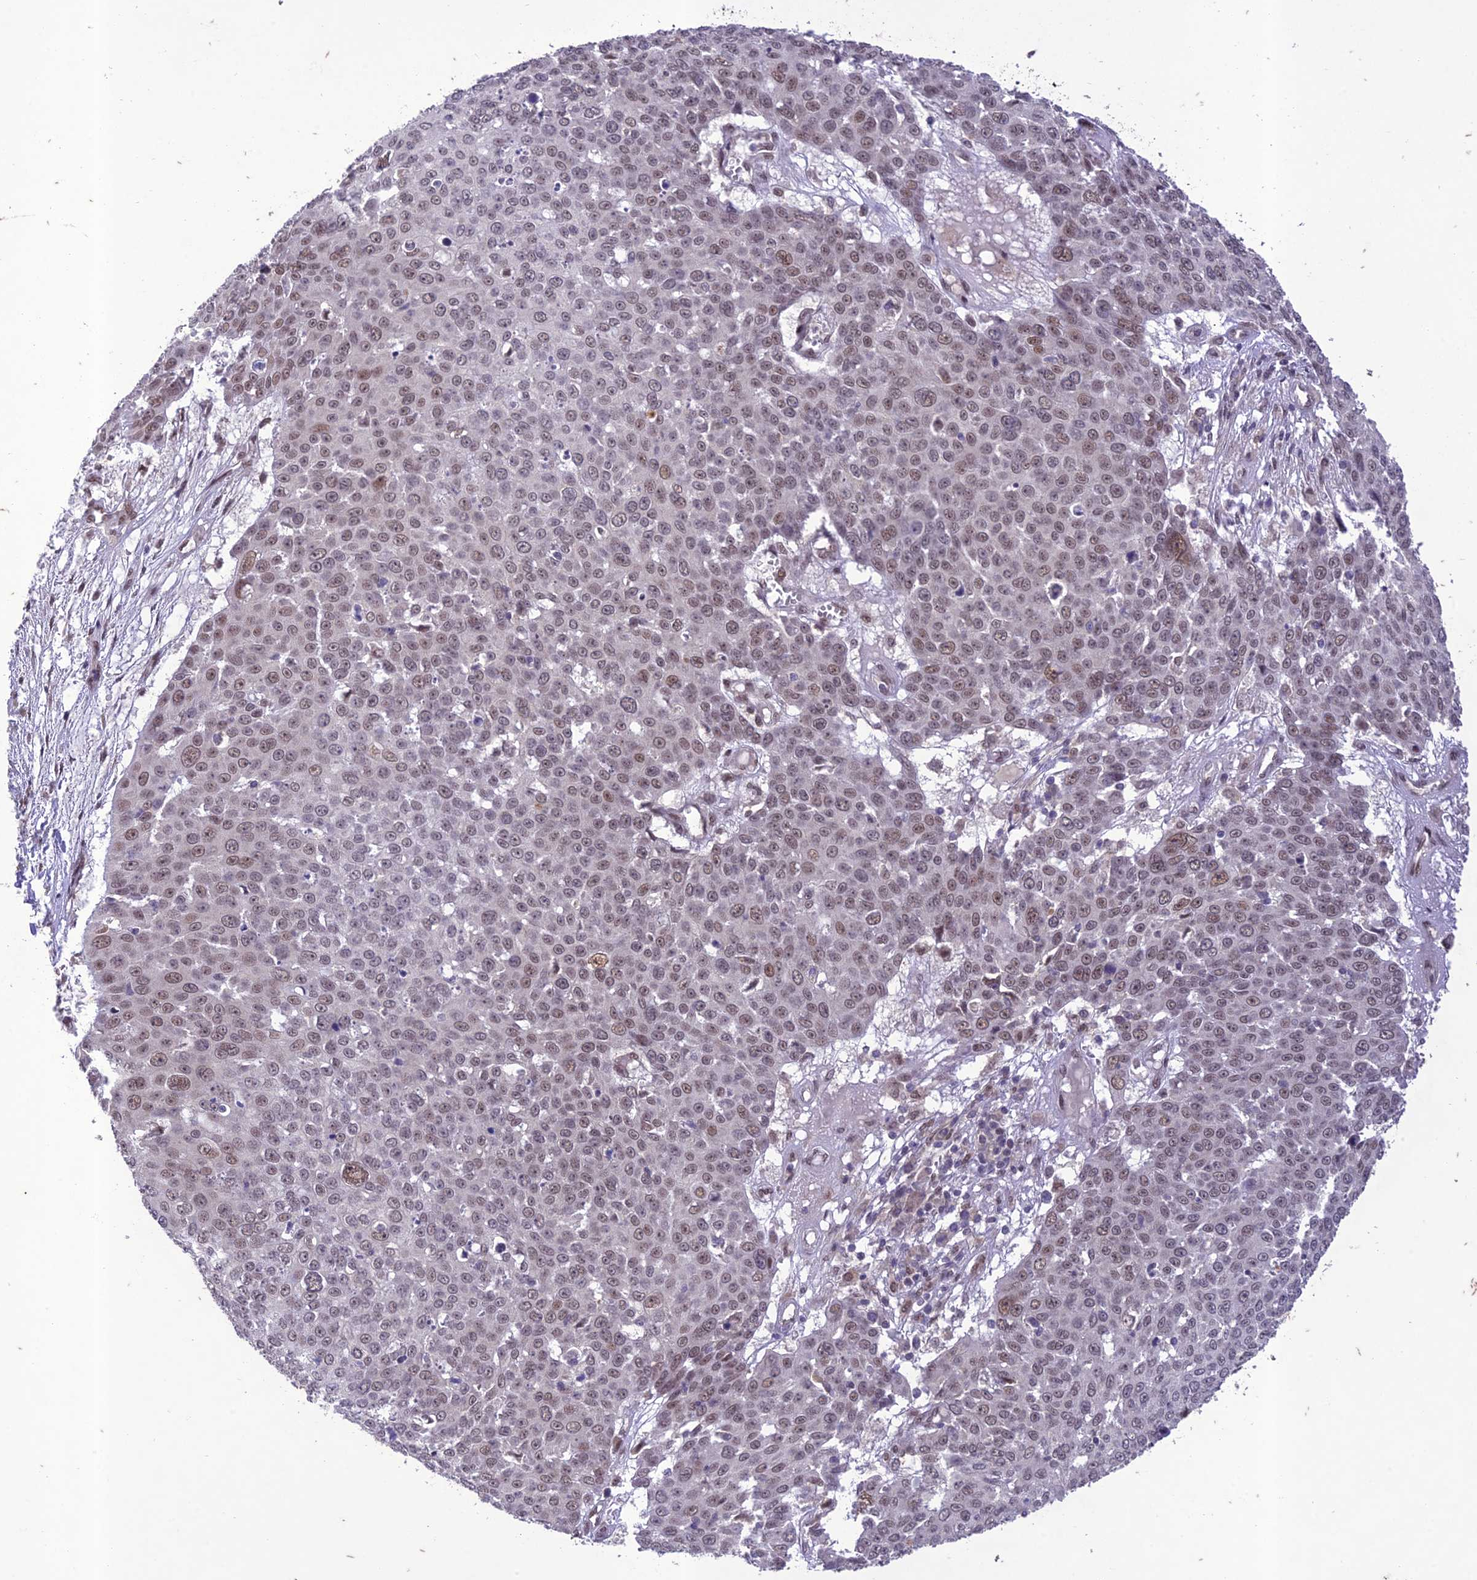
{"staining": {"intensity": "weak", "quantity": "25%-75%", "location": "nuclear"}, "tissue": "skin cancer", "cell_type": "Tumor cells", "image_type": "cancer", "snomed": [{"axis": "morphology", "description": "Squamous cell carcinoma, NOS"}, {"axis": "topography", "description": "Skin"}], "caption": "IHC histopathology image of skin cancer (squamous cell carcinoma) stained for a protein (brown), which shows low levels of weak nuclear positivity in approximately 25%-75% of tumor cells.", "gene": "POP4", "patient": {"sex": "male", "age": 71}}